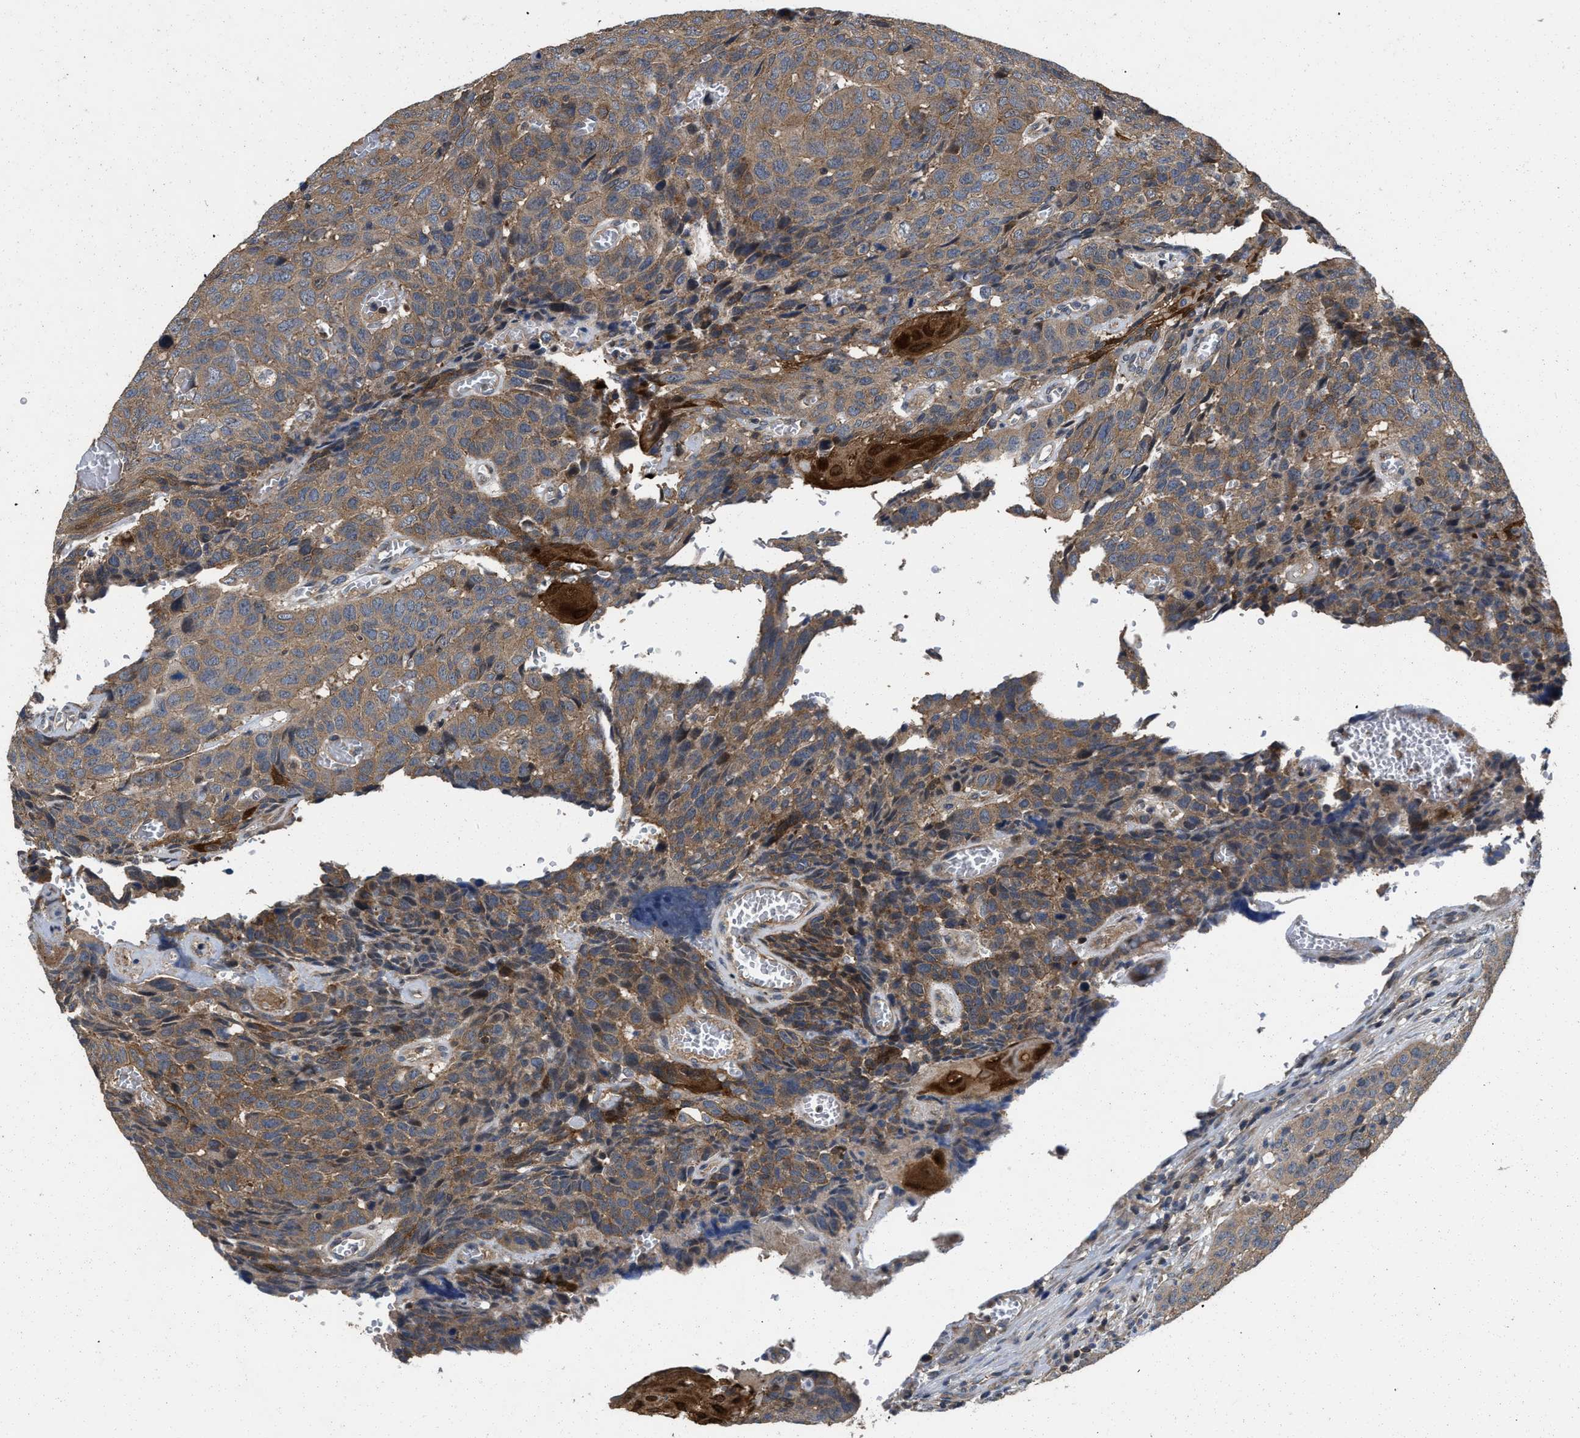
{"staining": {"intensity": "moderate", "quantity": ">75%", "location": "cytoplasmic/membranous"}, "tissue": "head and neck cancer", "cell_type": "Tumor cells", "image_type": "cancer", "snomed": [{"axis": "morphology", "description": "Squamous cell carcinoma, NOS"}, {"axis": "topography", "description": "Head-Neck"}], "caption": "This is an image of immunohistochemistry staining of head and neck squamous cell carcinoma, which shows moderate expression in the cytoplasmic/membranous of tumor cells.", "gene": "PRDM14", "patient": {"sex": "male", "age": 66}}